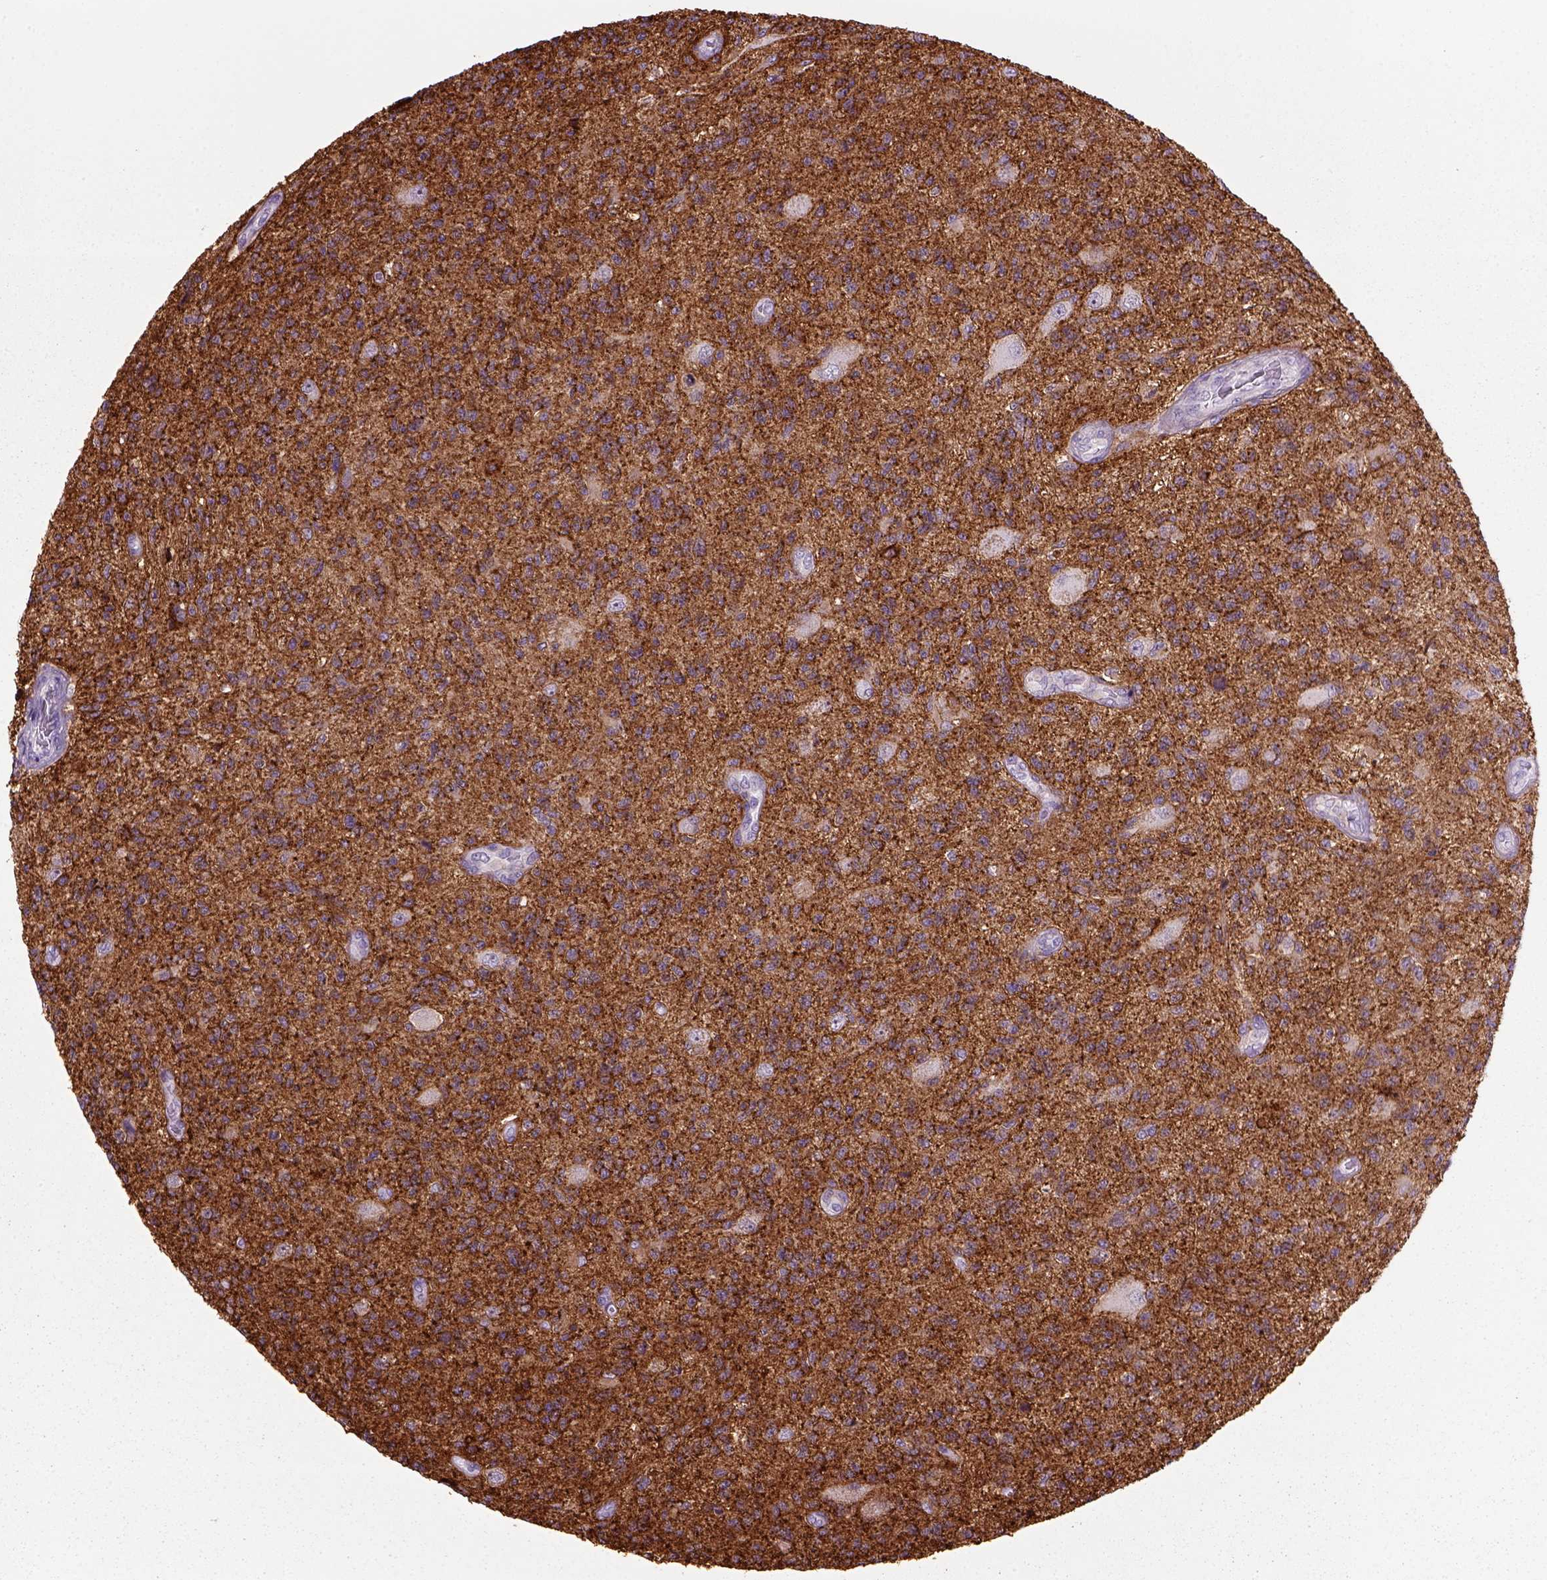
{"staining": {"intensity": "strong", "quantity": ">75%", "location": "cytoplasmic/membranous"}, "tissue": "glioma", "cell_type": "Tumor cells", "image_type": "cancer", "snomed": [{"axis": "morphology", "description": "Glioma, malignant, High grade"}, {"axis": "topography", "description": "Brain"}], "caption": "A high amount of strong cytoplasmic/membranous staining is identified in about >75% of tumor cells in glioma tissue.", "gene": "MARCKS", "patient": {"sex": "male", "age": 56}}